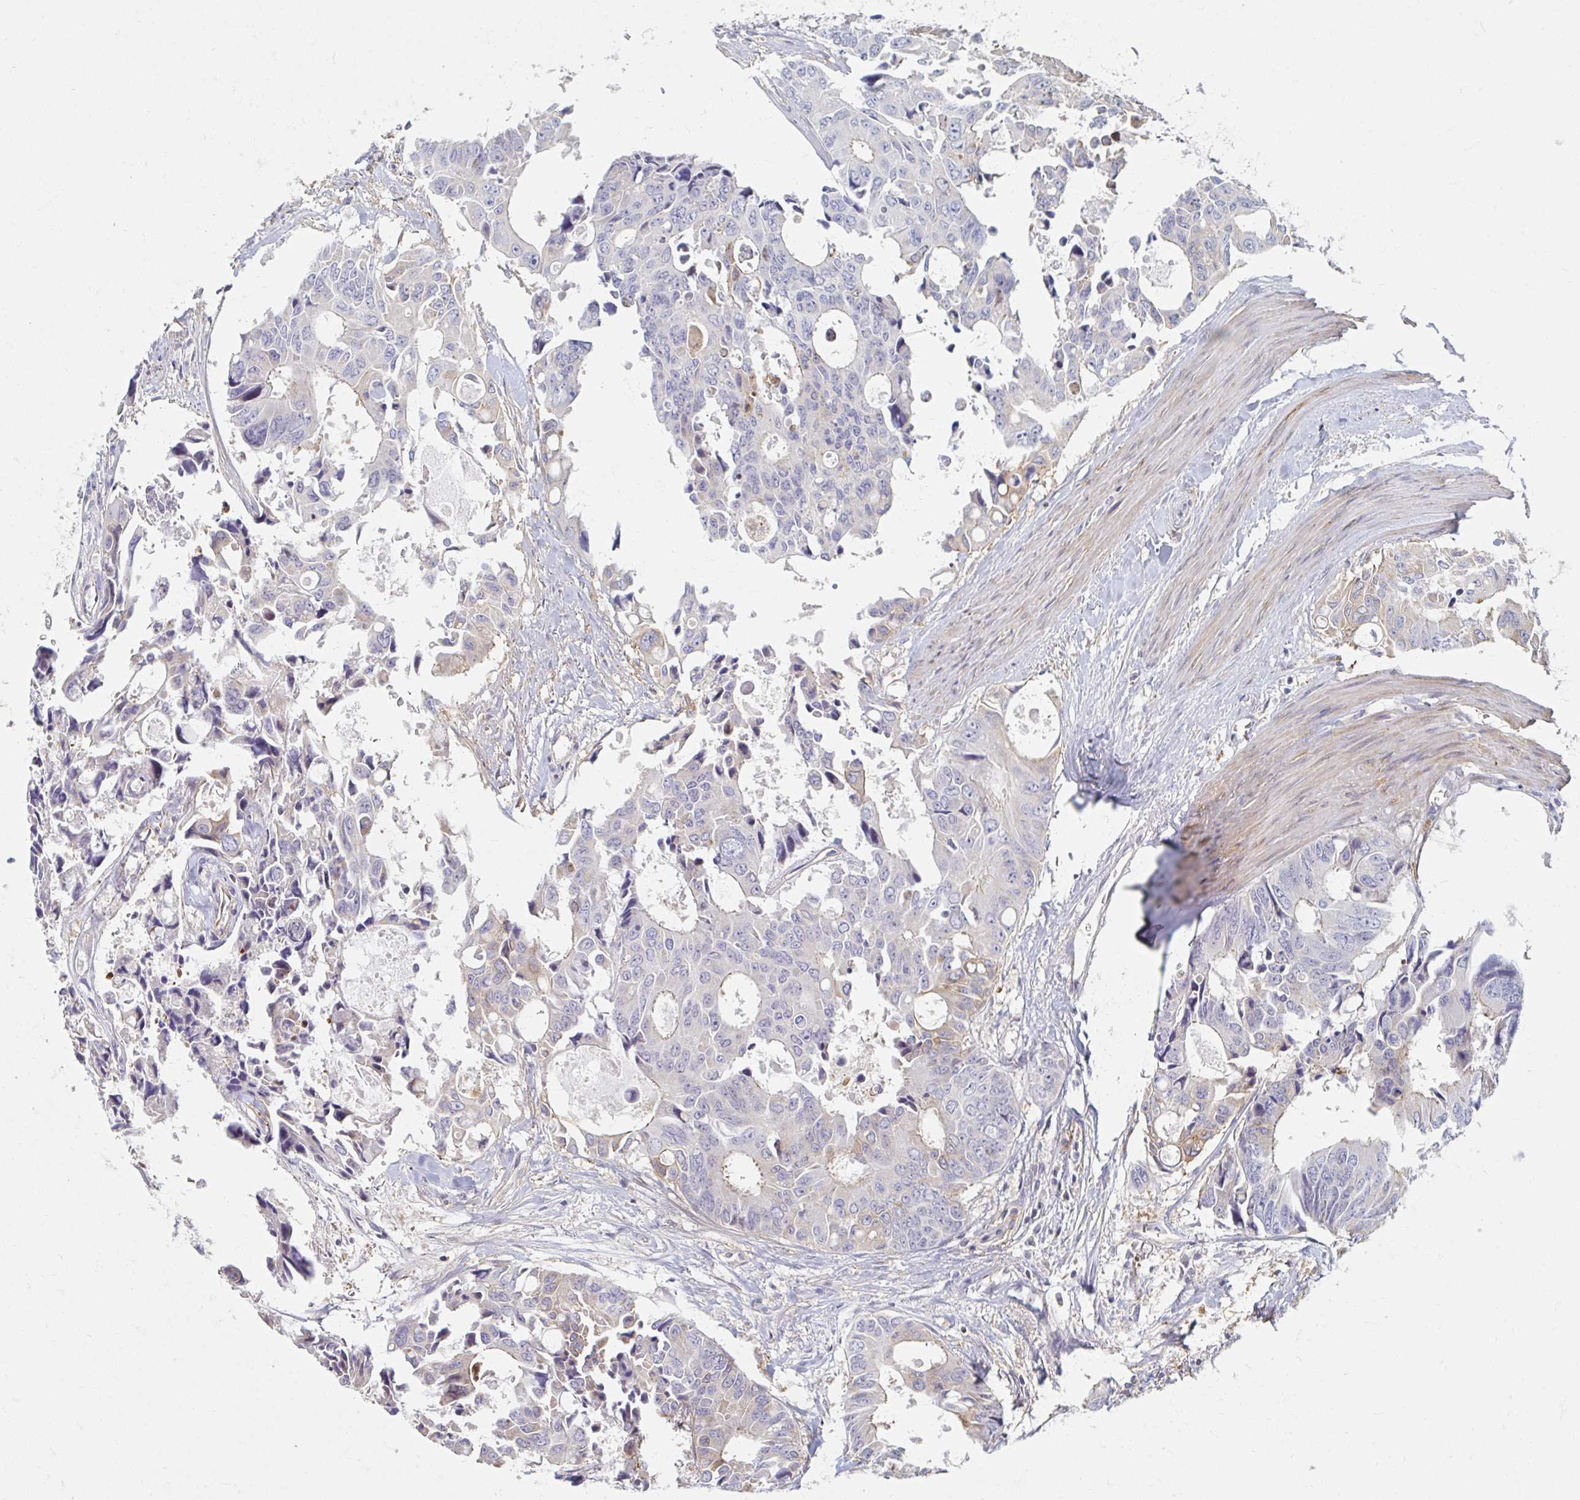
{"staining": {"intensity": "weak", "quantity": "<25%", "location": "cytoplasmic/membranous"}, "tissue": "colorectal cancer", "cell_type": "Tumor cells", "image_type": "cancer", "snomed": [{"axis": "morphology", "description": "Adenocarcinoma, NOS"}, {"axis": "topography", "description": "Rectum"}], "caption": "DAB (3,3'-diaminobenzidine) immunohistochemical staining of human colorectal cancer displays no significant staining in tumor cells. (Stains: DAB (3,3'-diaminobenzidine) immunohistochemistry (IHC) with hematoxylin counter stain, Microscopy: brightfield microscopy at high magnification).", "gene": "MYLK2", "patient": {"sex": "male", "age": 76}}